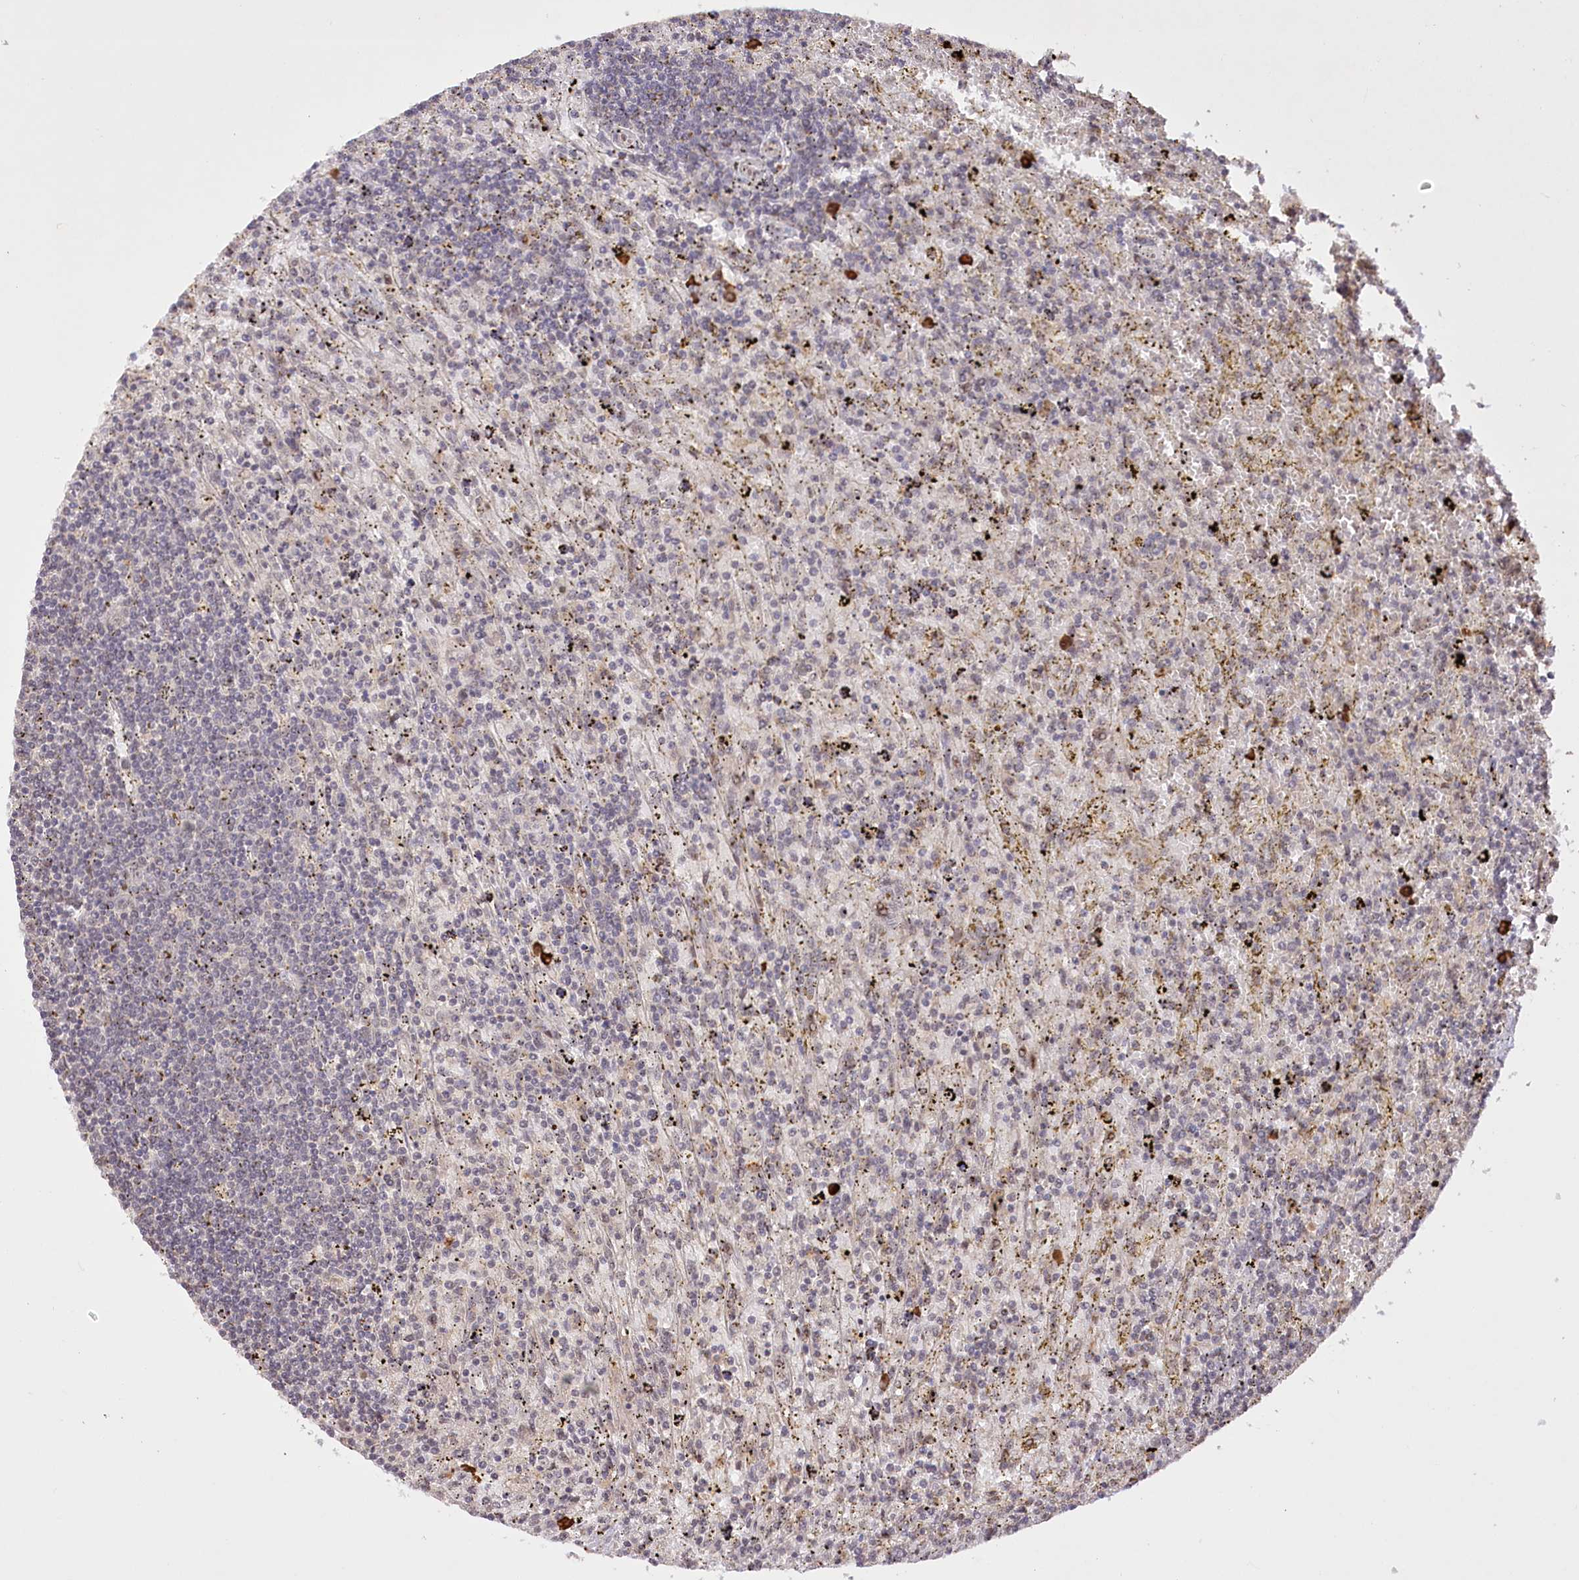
{"staining": {"intensity": "negative", "quantity": "none", "location": "none"}, "tissue": "lymphoma", "cell_type": "Tumor cells", "image_type": "cancer", "snomed": [{"axis": "morphology", "description": "Malignant lymphoma, non-Hodgkin's type, Low grade"}, {"axis": "topography", "description": "Spleen"}], "caption": "IHC image of low-grade malignant lymphoma, non-Hodgkin's type stained for a protein (brown), which exhibits no positivity in tumor cells.", "gene": "PYROXD1", "patient": {"sex": "male", "age": 76}}